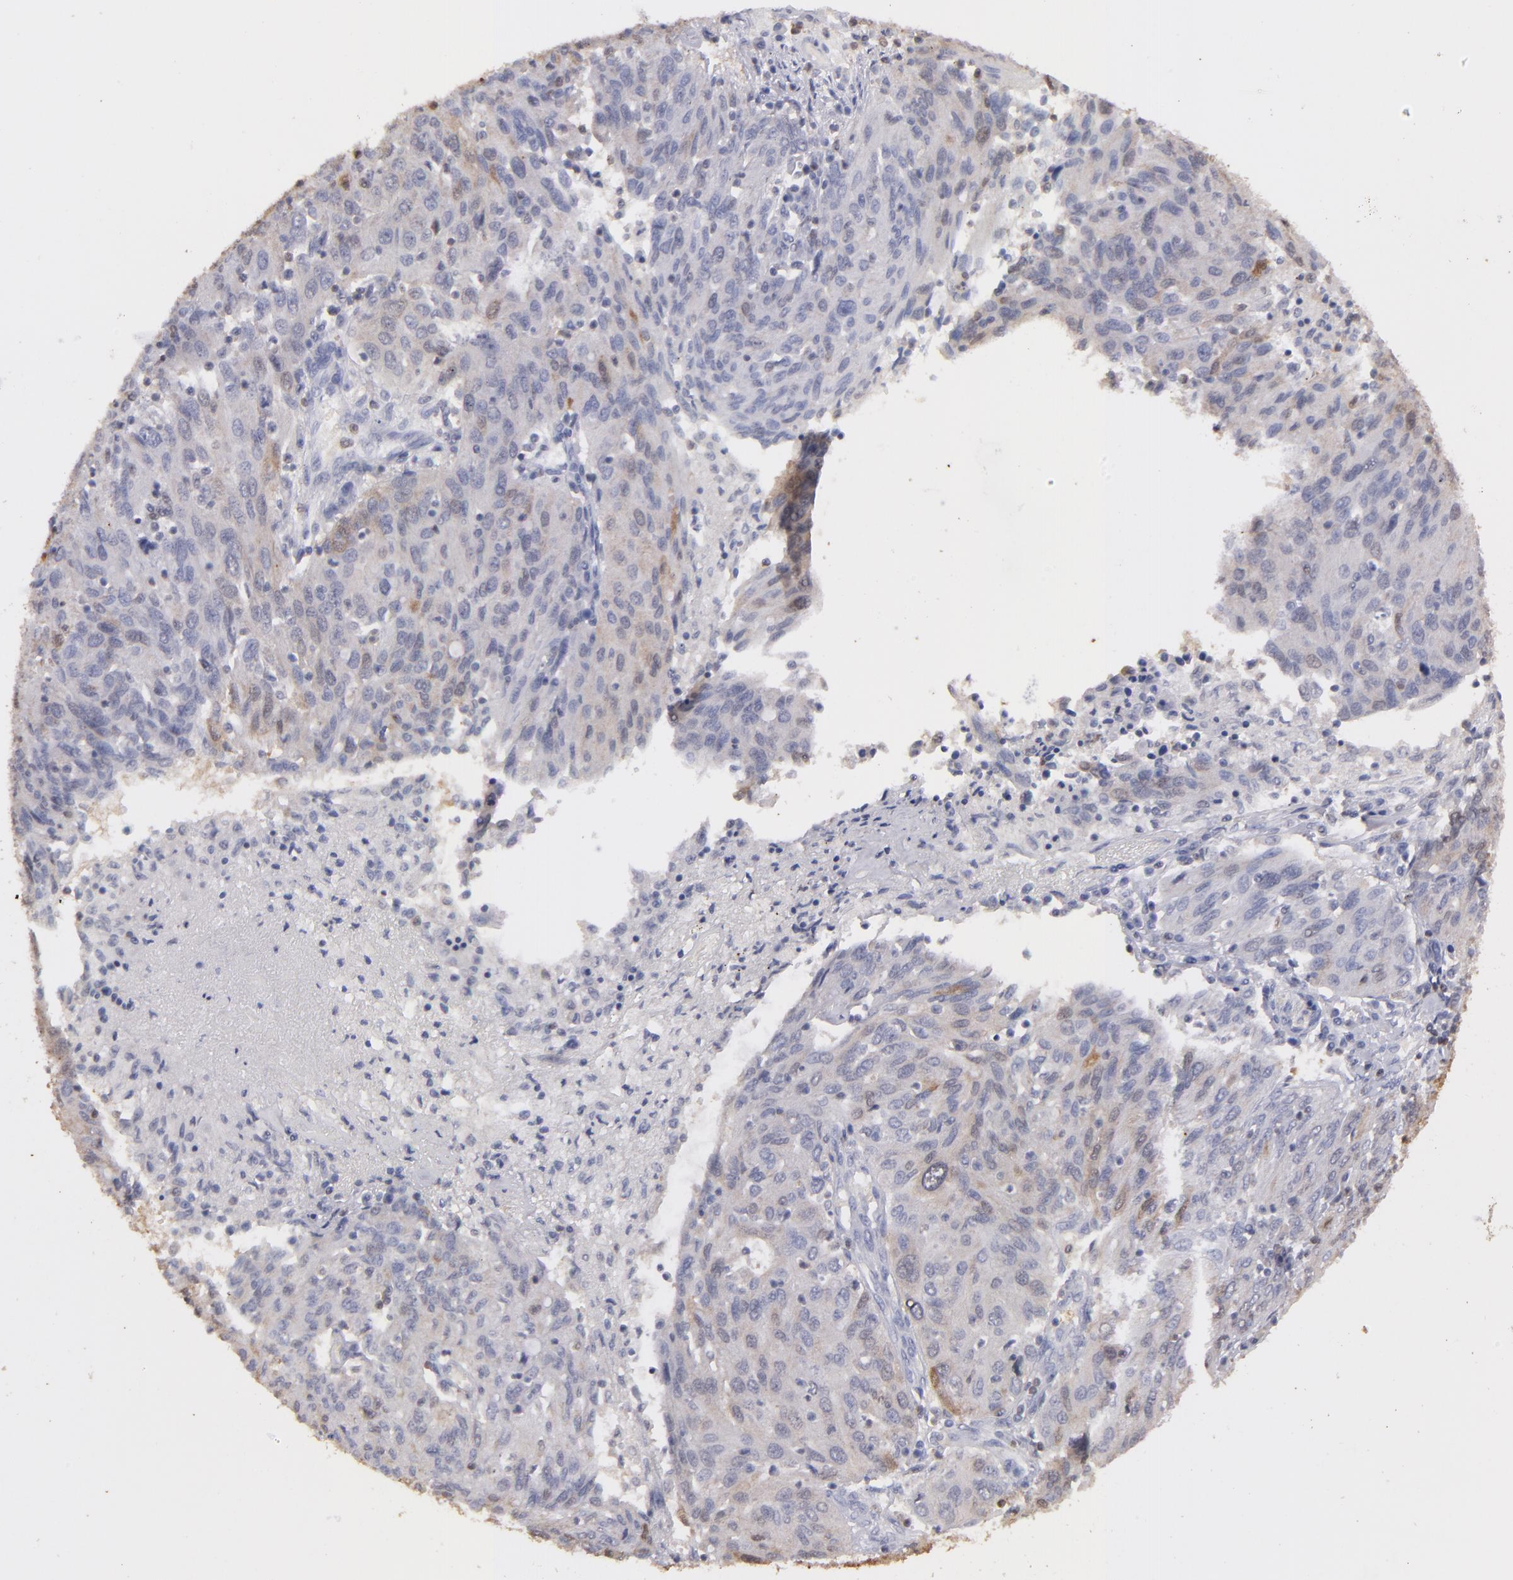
{"staining": {"intensity": "weak", "quantity": "<25%", "location": "cytoplasmic/membranous,nuclear"}, "tissue": "ovarian cancer", "cell_type": "Tumor cells", "image_type": "cancer", "snomed": [{"axis": "morphology", "description": "Carcinoma, endometroid"}, {"axis": "topography", "description": "Ovary"}], "caption": "Tumor cells show no significant protein staining in ovarian cancer.", "gene": "S100A2", "patient": {"sex": "female", "age": 50}}